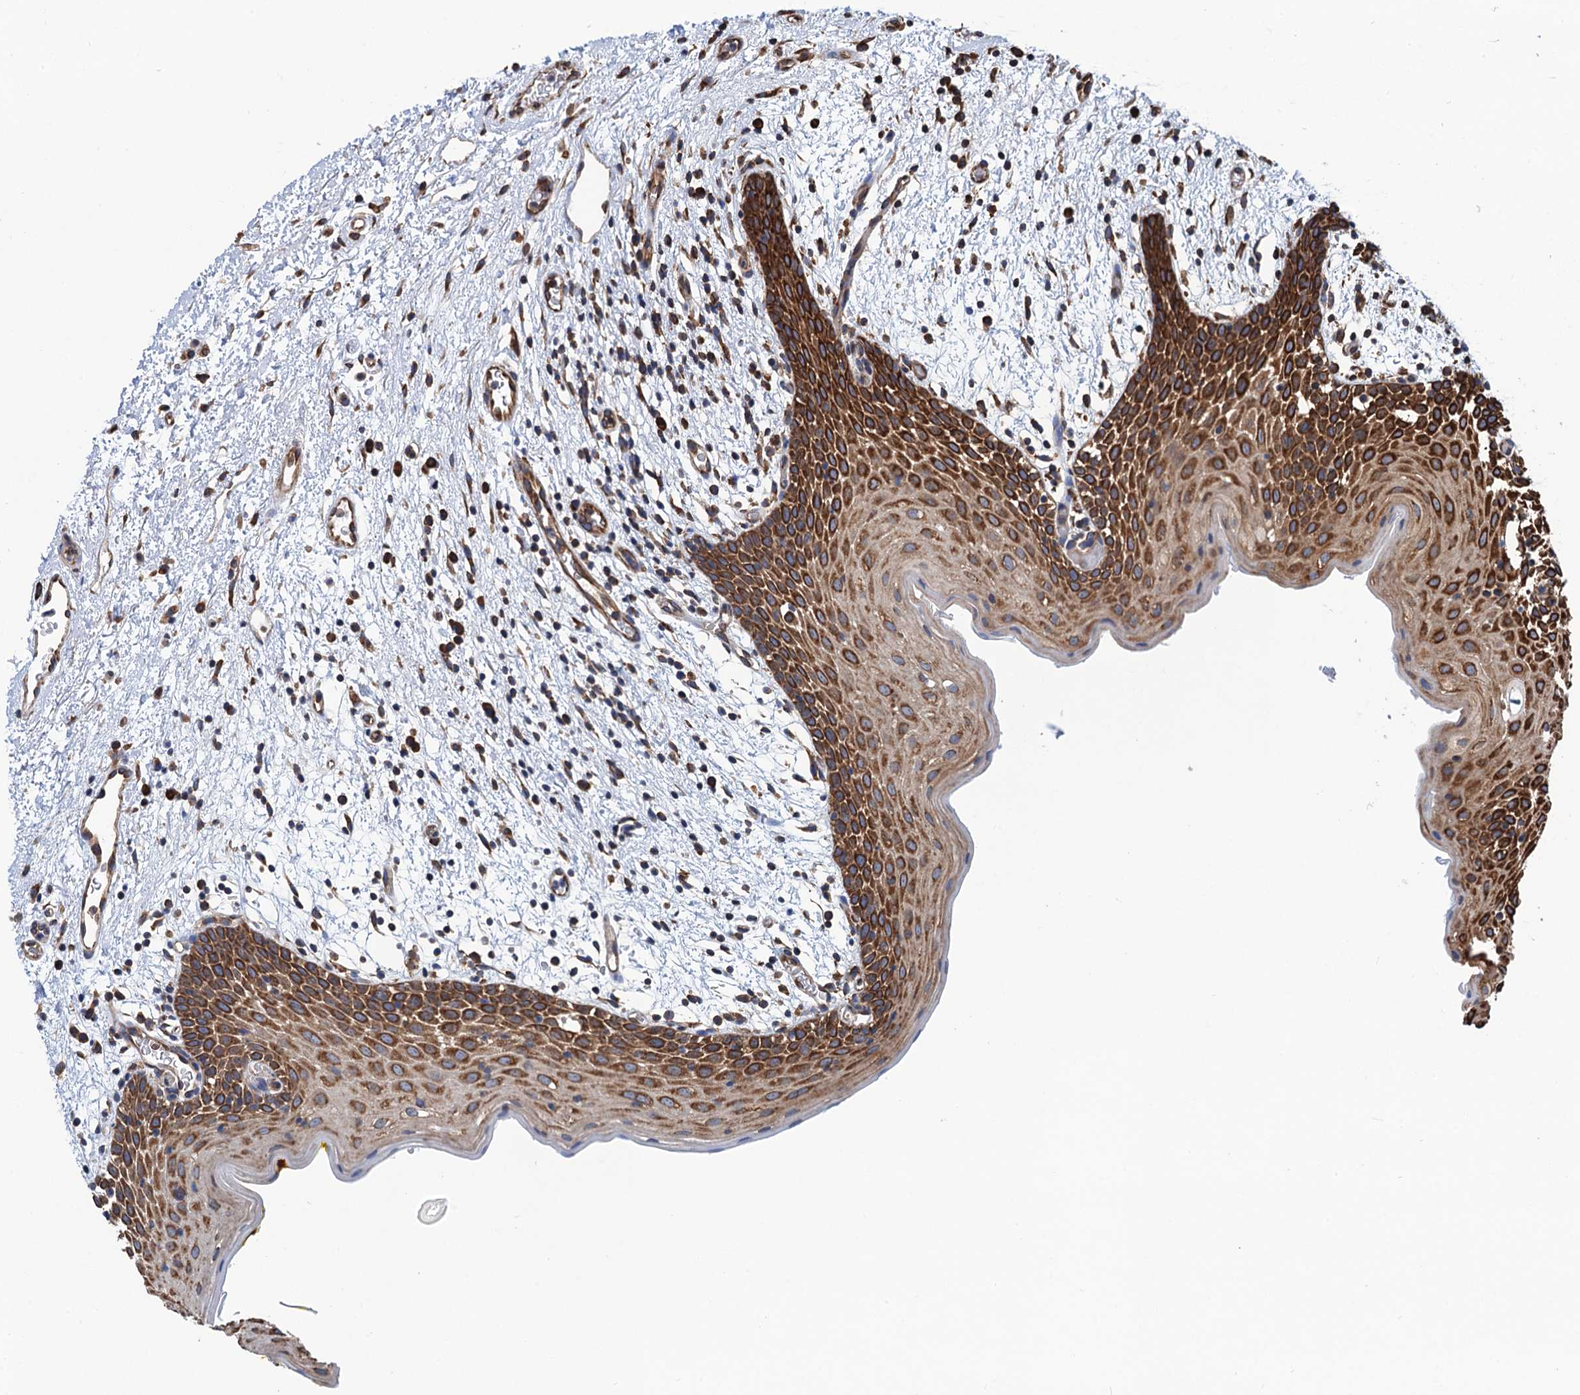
{"staining": {"intensity": "strong", "quantity": "25%-75%", "location": "cytoplasmic/membranous"}, "tissue": "oral mucosa", "cell_type": "Squamous epithelial cells", "image_type": "normal", "snomed": [{"axis": "morphology", "description": "Normal tissue, NOS"}, {"axis": "topography", "description": "Skeletal muscle"}, {"axis": "topography", "description": "Oral tissue"}, {"axis": "topography", "description": "Salivary gland"}, {"axis": "topography", "description": "Peripheral nerve tissue"}], "caption": "Protein staining displays strong cytoplasmic/membranous staining in approximately 25%-75% of squamous epithelial cells in normal oral mucosa. The staining was performed using DAB (3,3'-diaminobenzidine) to visualize the protein expression in brown, while the nuclei were stained in blue with hematoxylin (Magnification: 20x).", "gene": "SLC12A7", "patient": {"sex": "male", "age": 54}}